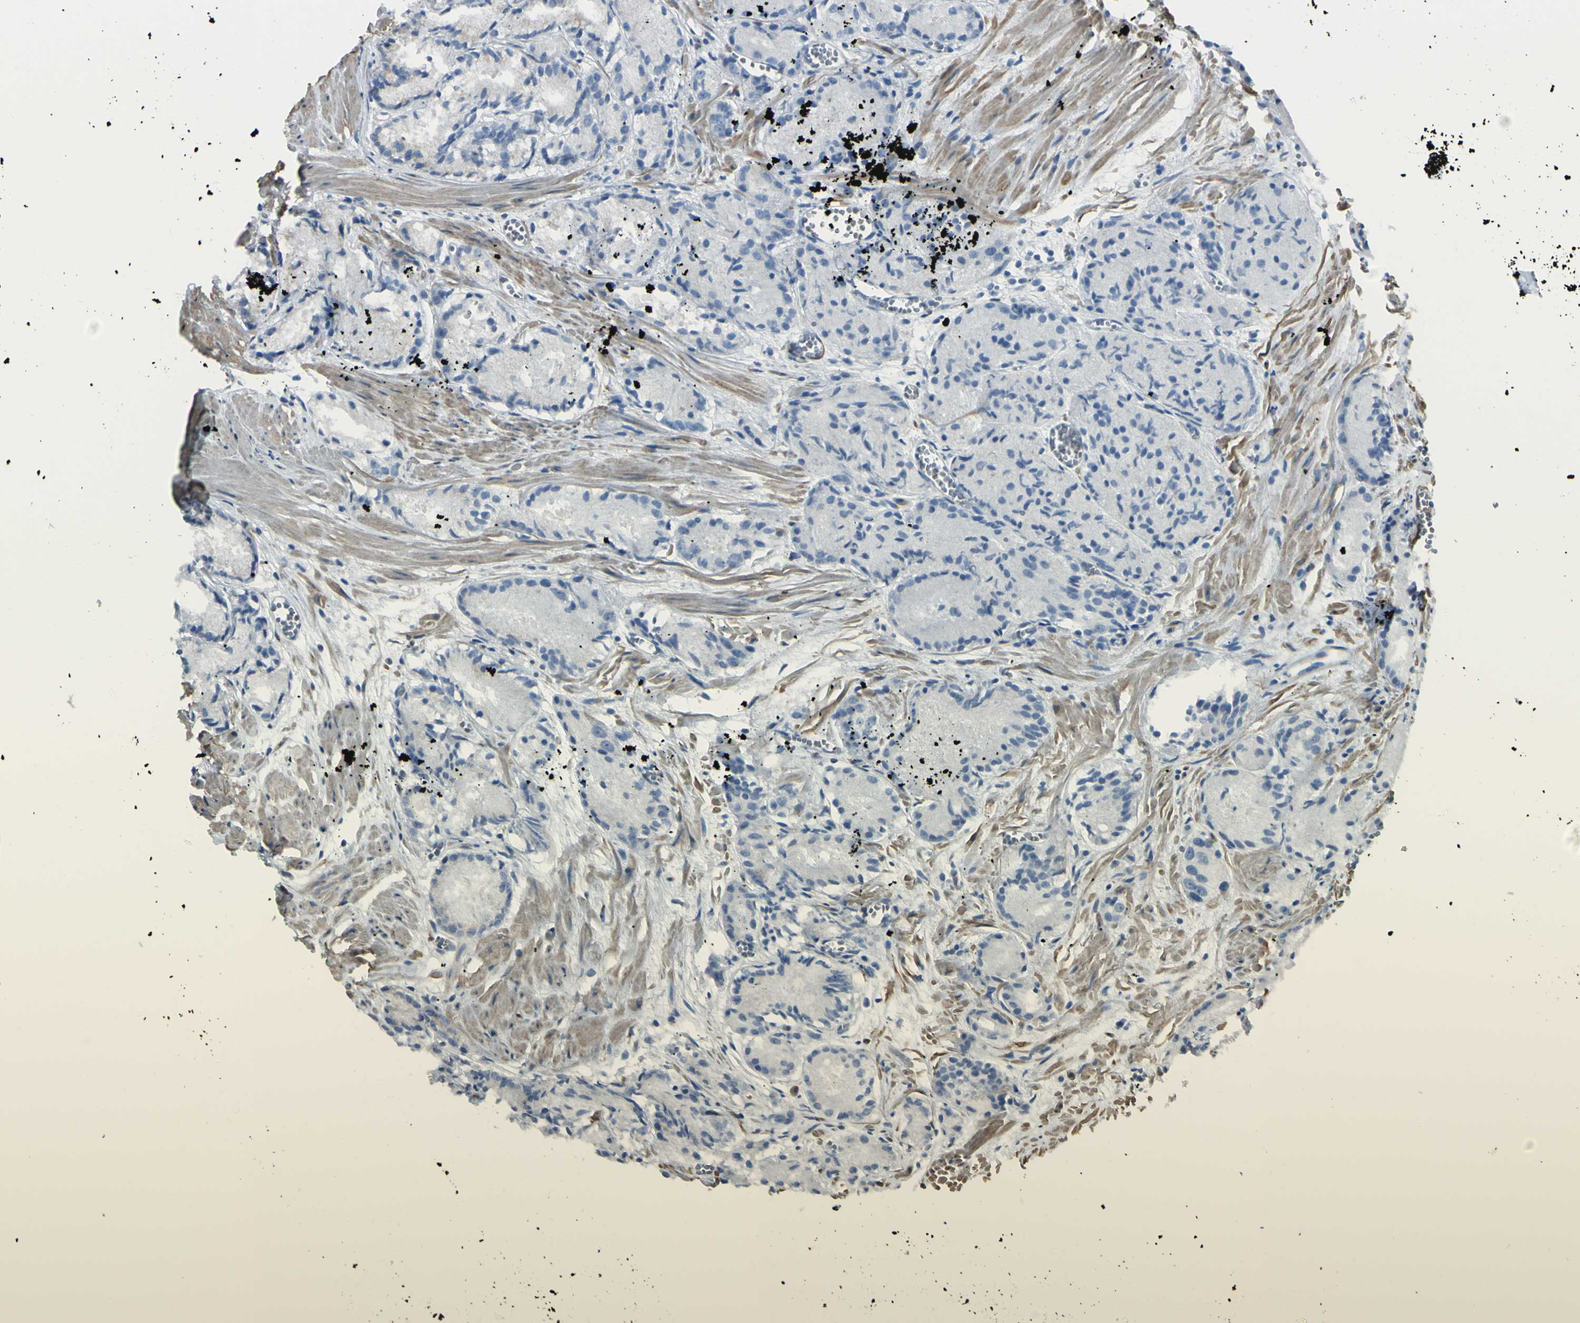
{"staining": {"intensity": "negative", "quantity": "none", "location": "none"}, "tissue": "prostate cancer", "cell_type": "Tumor cells", "image_type": "cancer", "snomed": [{"axis": "morphology", "description": "Adenocarcinoma, Low grade"}, {"axis": "topography", "description": "Prostate"}], "caption": "The image exhibits no staining of tumor cells in prostate cancer (low-grade adenocarcinoma).", "gene": "NCBP2L", "patient": {"sex": "male", "age": 72}}